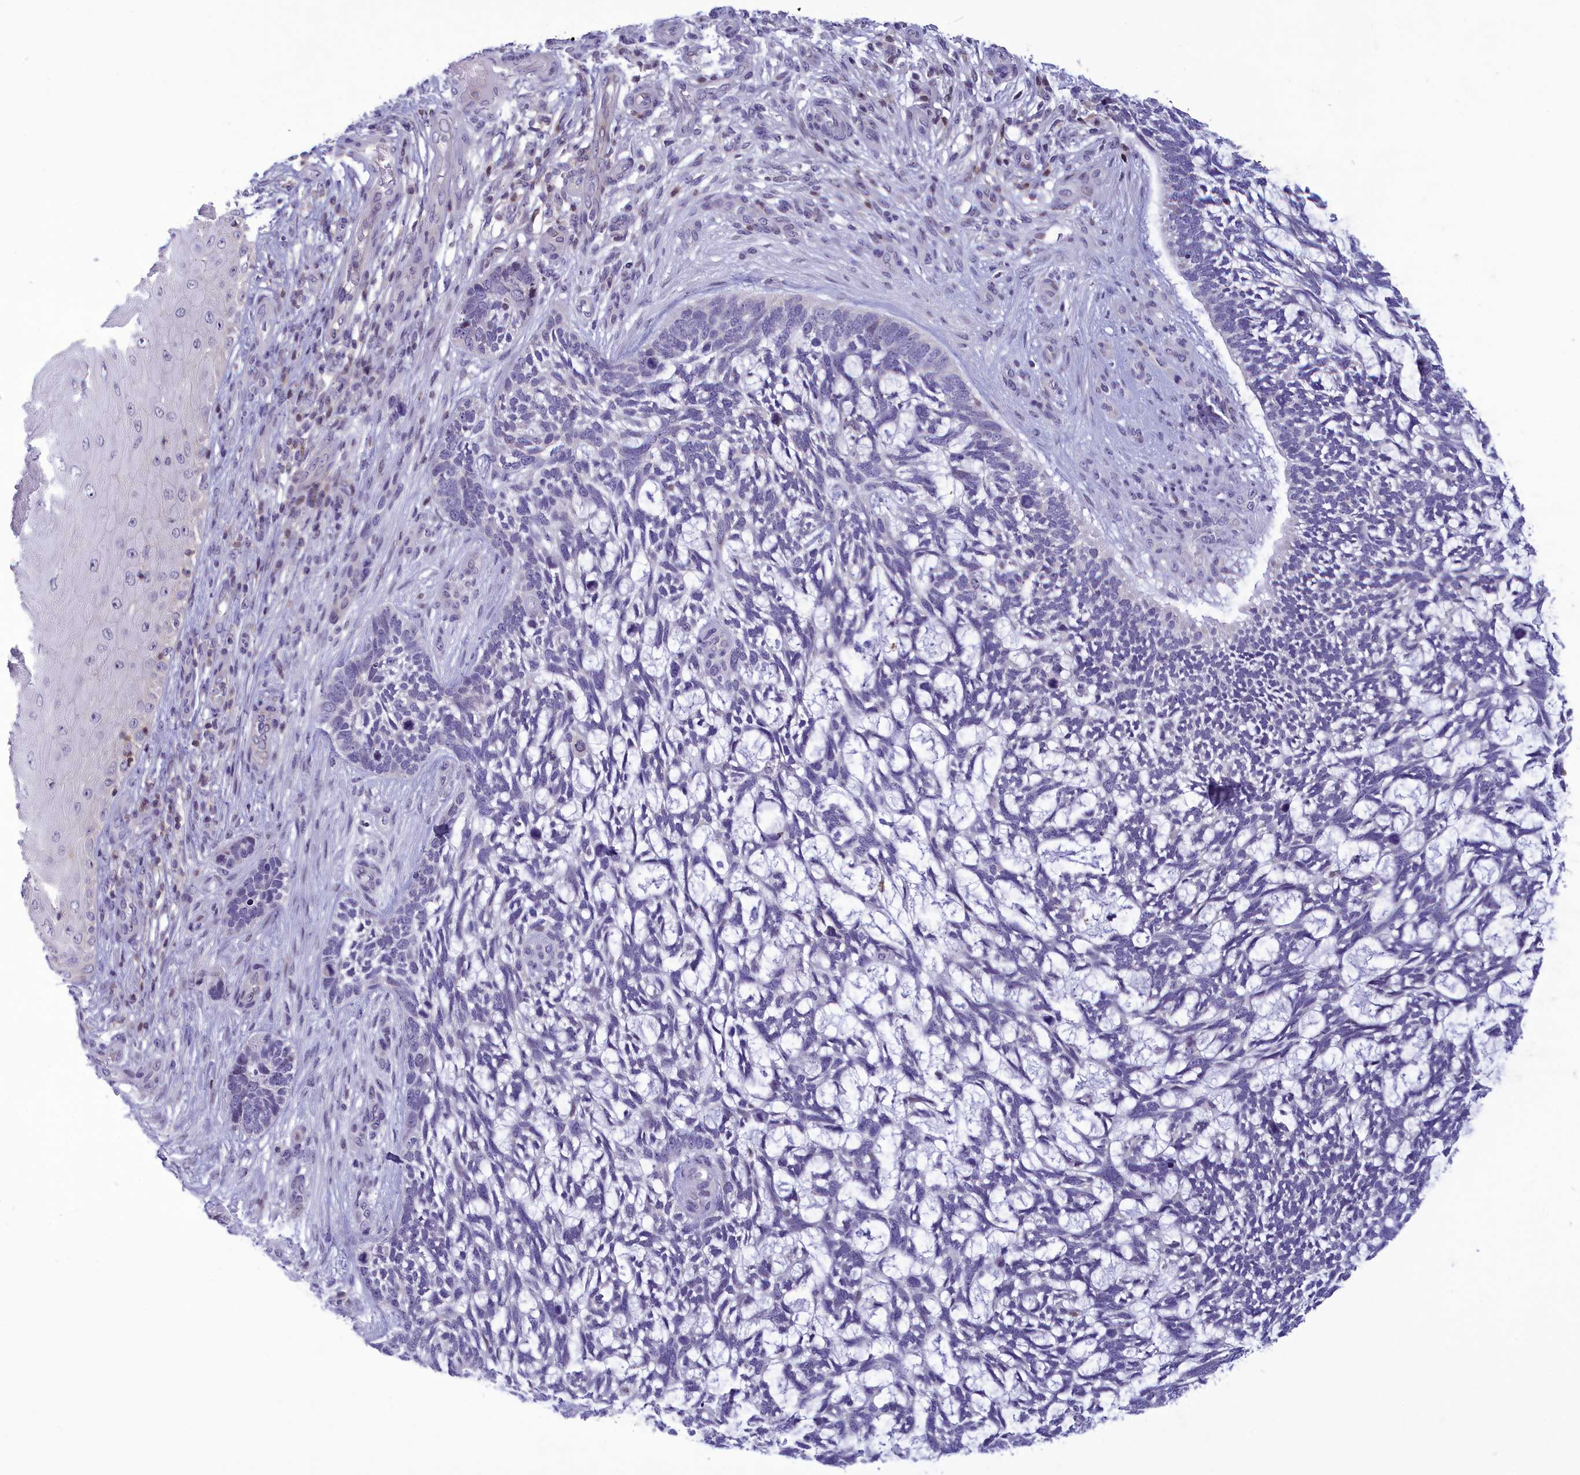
{"staining": {"intensity": "negative", "quantity": "none", "location": "none"}, "tissue": "skin cancer", "cell_type": "Tumor cells", "image_type": "cancer", "snomed": [{"axis": "morphology", "description": "Basal cell carcinoma"}, {"axis": "topography", "description": "Skin"}], "caption": "This is an immunohistochemistry (IHC) micrograph of skin cancer (basal cell carcinoma). There is no expression in tumor cells.", "gene": "CORO2A", "patient": {"sex": "male", "age": 88}}